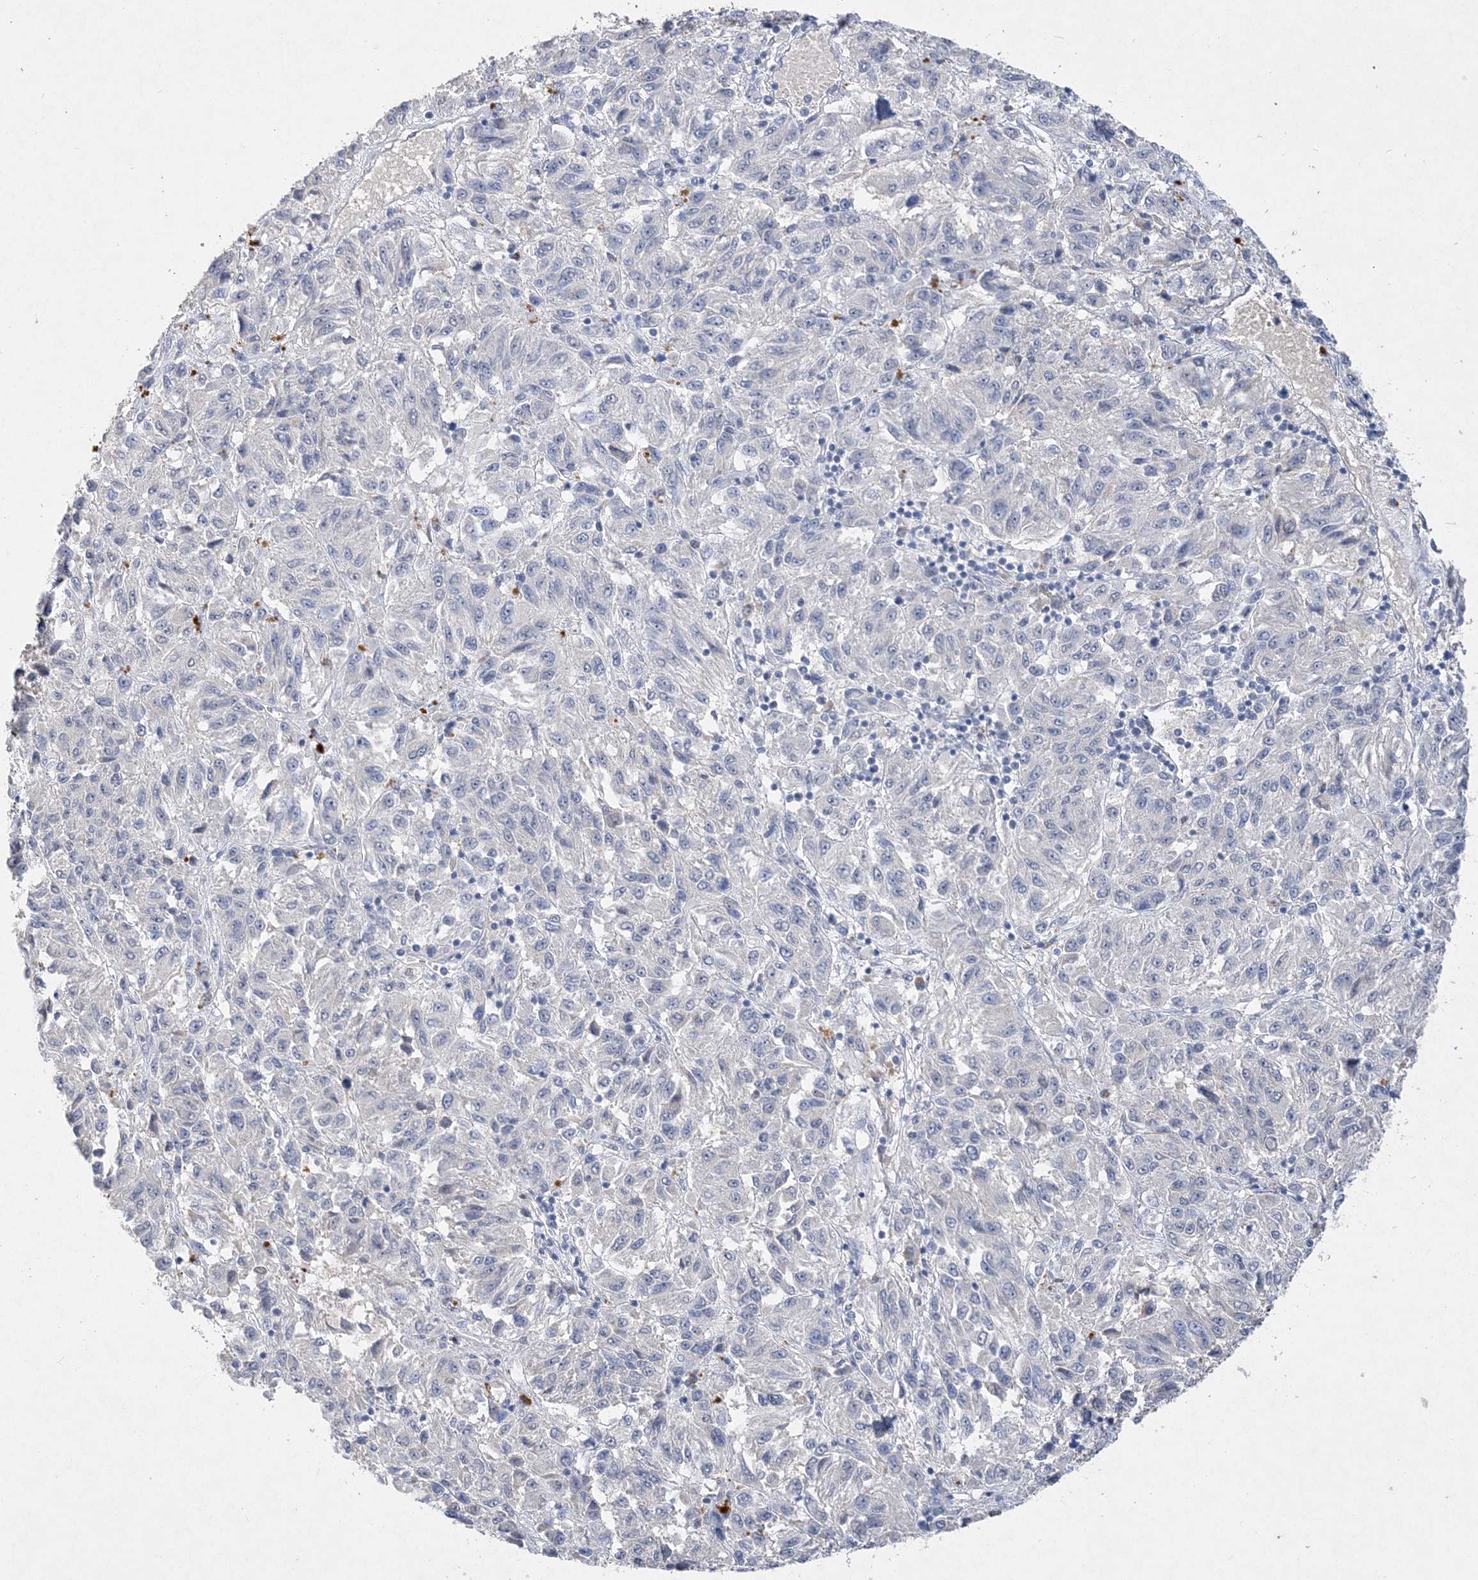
{"staining": {"intensity": "negative", "quantity": "none", "location": "none"}, "tissue": "melanoma", "cell_type": "Tumor cells", "image_type": "cancer", "snomed": [{"axis": "morphology", "description": "Malignant melanoma, Metastatic site"}, {"axis": "topography", "description": "Lung"}], "caption": "DAB immunohistochemical staining of human melanoma displays no significant positivity in tumor cells.", "gene": "C11orf58", "patient": {"sex": "male", "age": 64}}